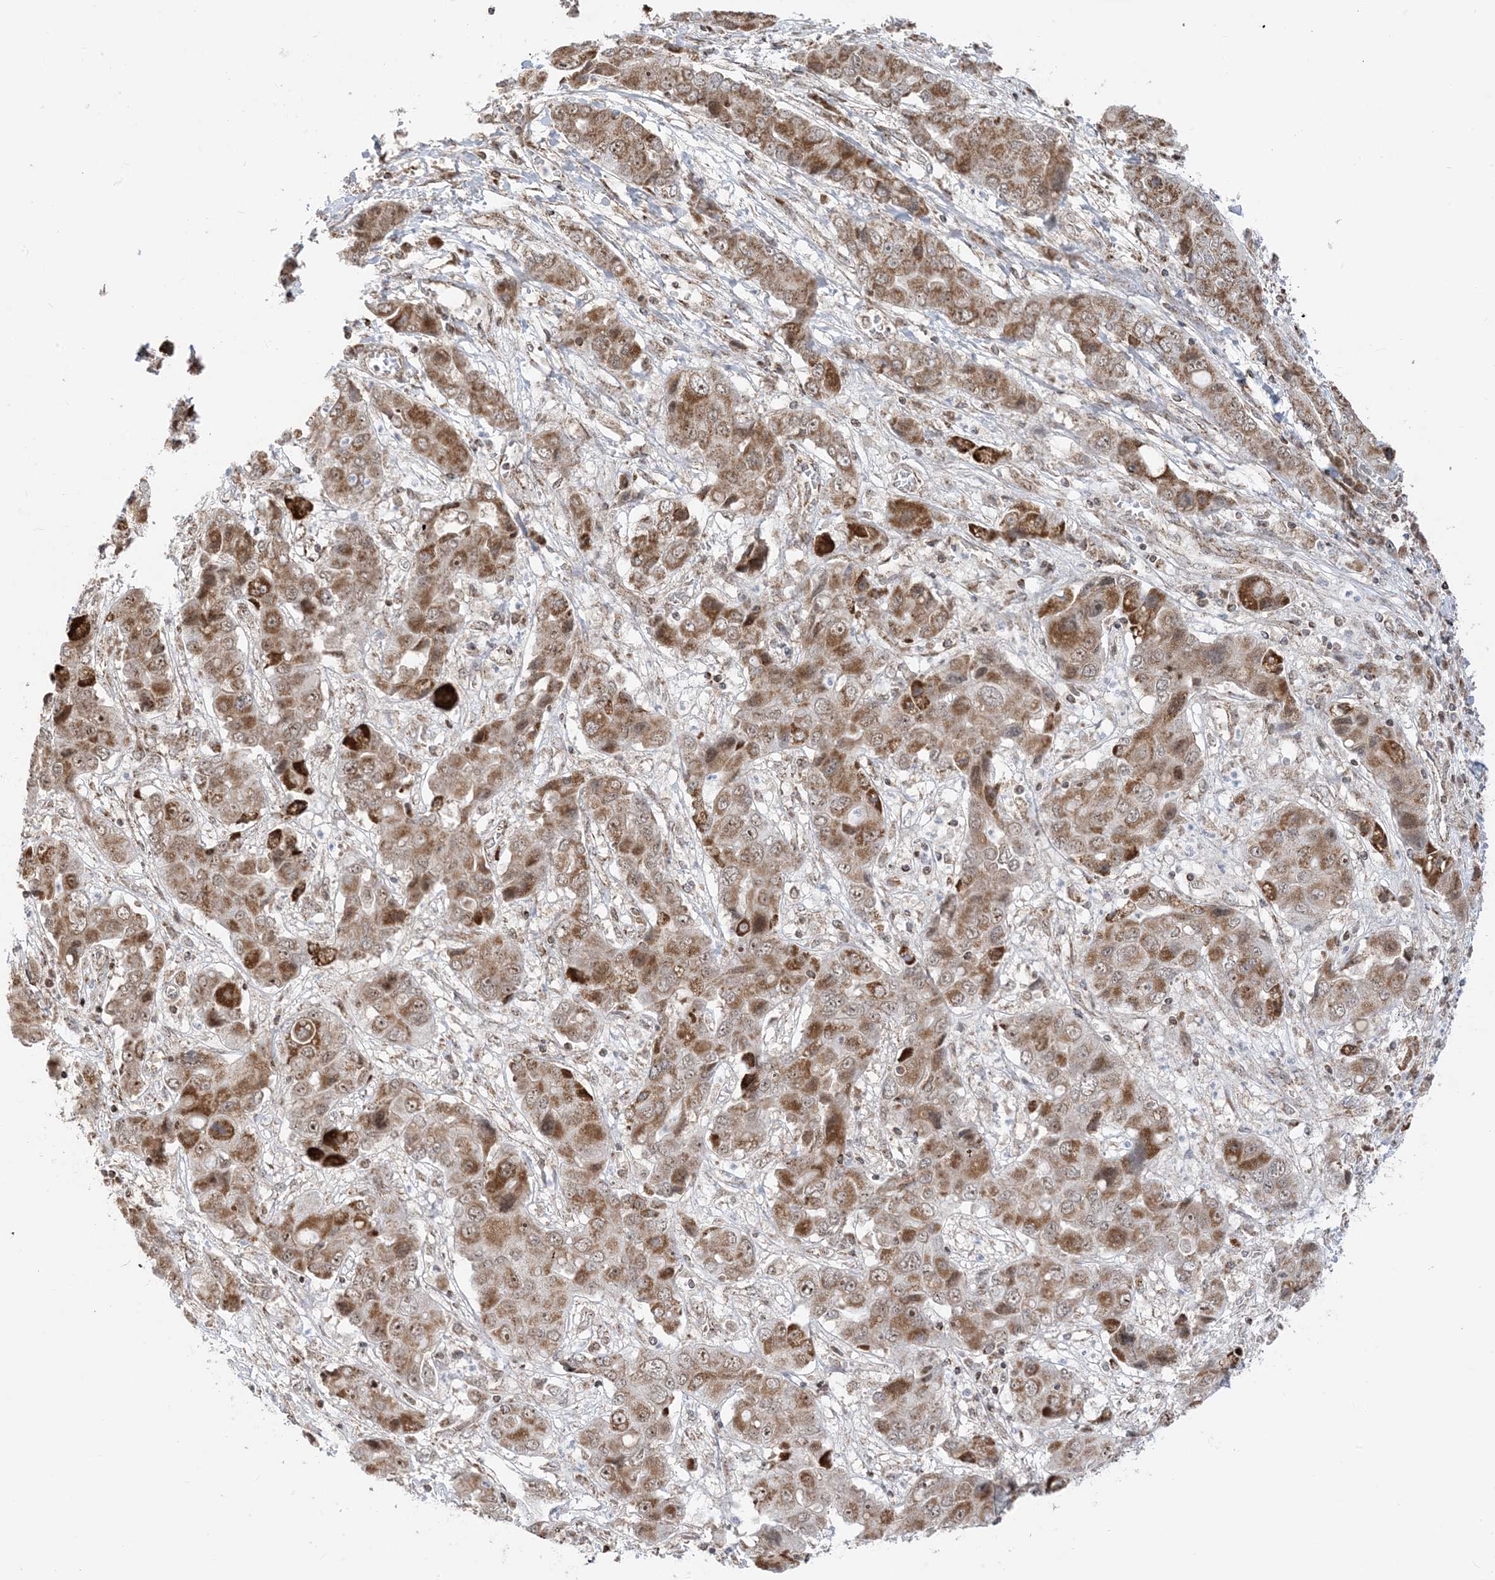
{"staining": {"intensity": "moderate", "quantity": ">75%", "location": "cytoplasmic/membranous,nuclear"}, "tissue": "liver cancer", "cell_type": "Tumor cells", "image_type": "cancer", "snomed": [{"axis": "morphology", "description": "Cholangiocarcinoma"}, {"axis": "topography", "description": "Liver"}], "caption": "Human liver cholangiocarcinoma stained for a protein (brown) demonstrates moderate cytoplasmic/membranous and nuclear positive expression in about >75% of tumor cells.", "gene": "MAPKBP1", "patient": {"sex": "male", "age": 67}}